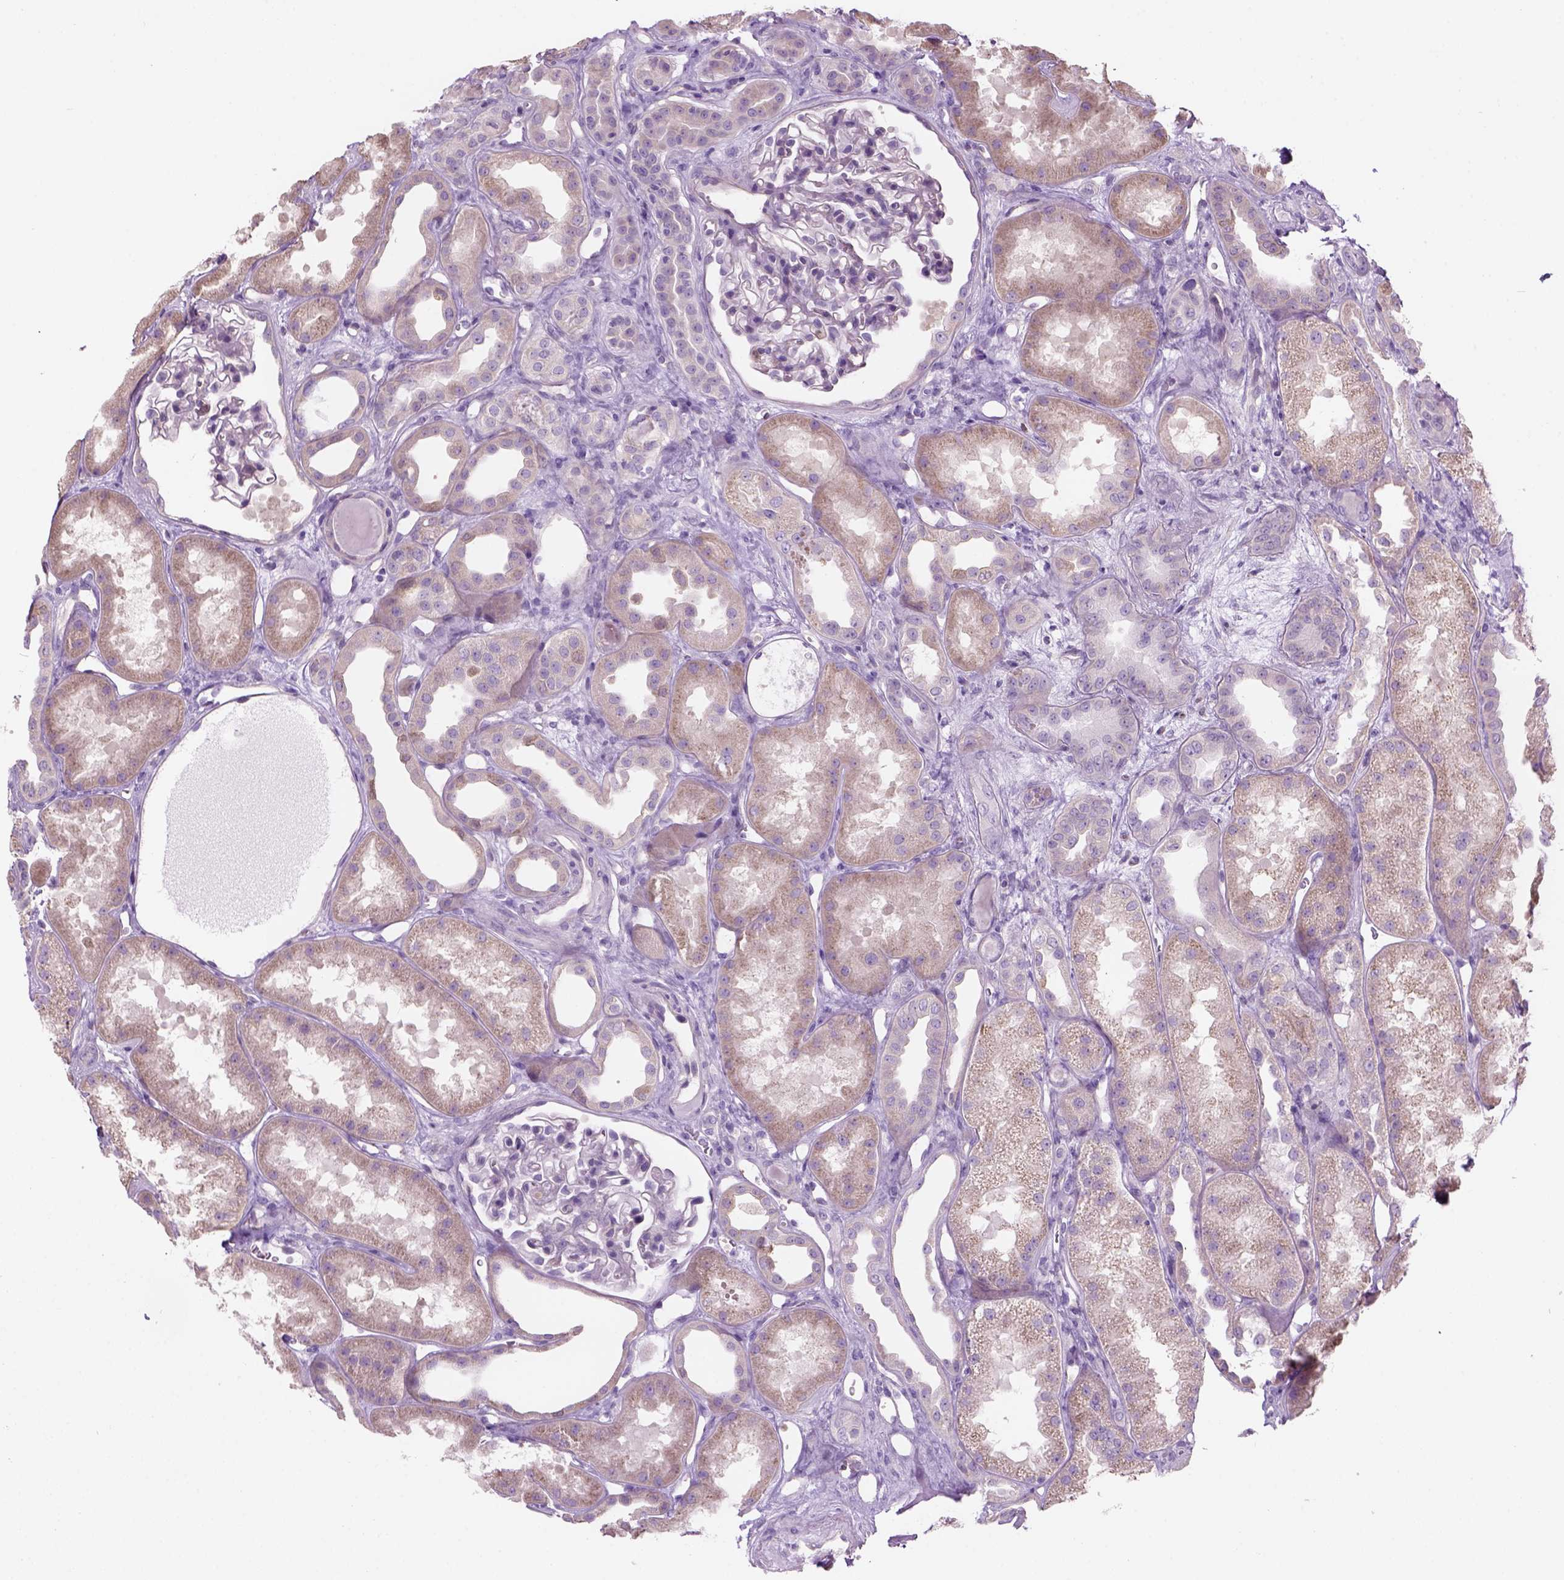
{"staining": {"intensity": "negative", "quantity": "none", "location": "none"}, "tissue": "kidney", "cell_type": "Cells in glomeruli", "image_type": "normal", "snomed": [{"axis": "morphology", "description": "Normal tissue, NOS"}, {"axis": "topography", "description": "Kidney"}], "caption": "DAB immunohistochemical staining of unremarkable kidney exhibits no significant positivity in cells in glomeruli.", "gene": "CD84", "patient": {"sex": "male", "age": 61}}